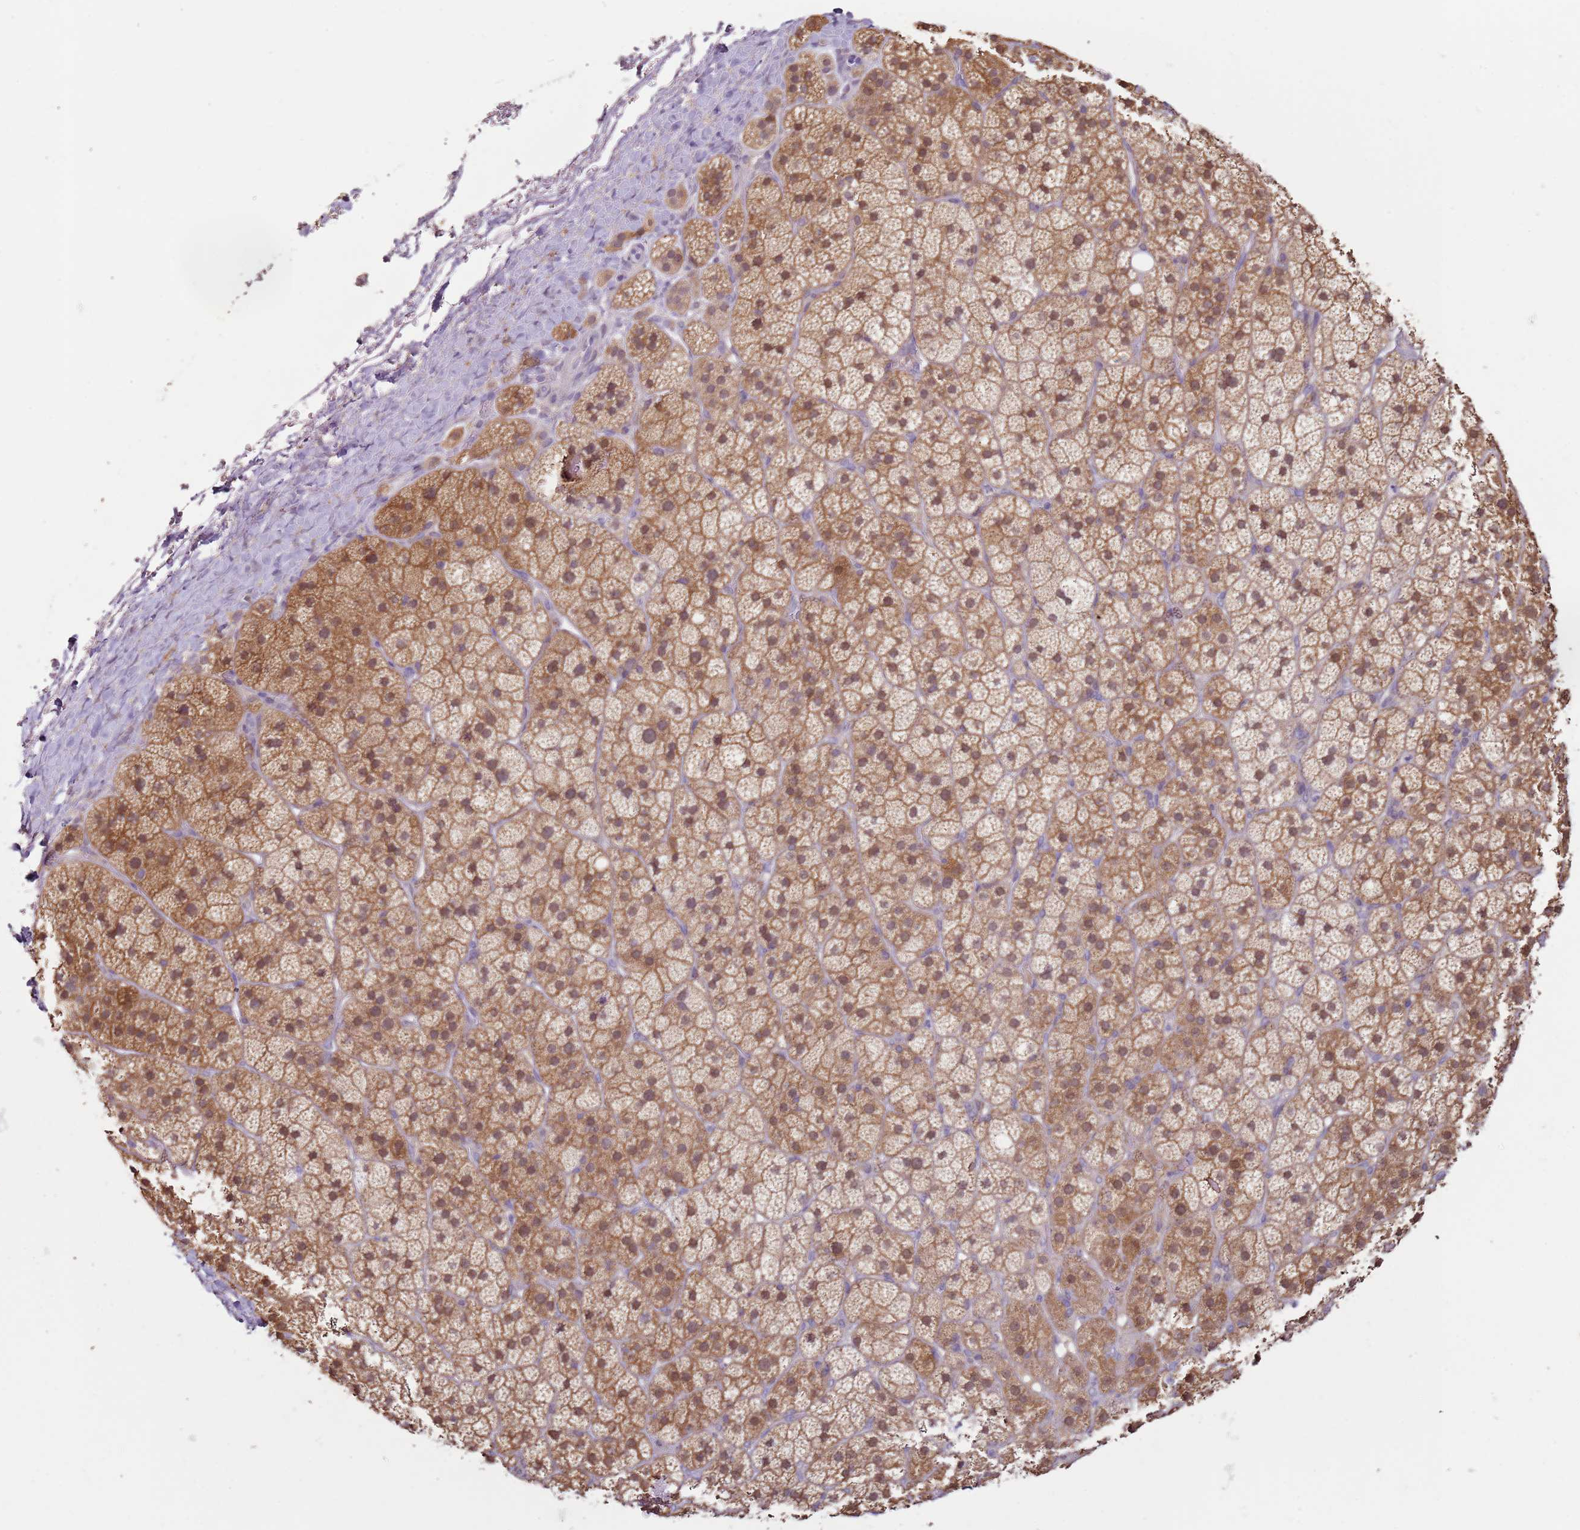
{"staining": {"intensity": "moderate", "quantity": ">75%", "location": "cytoplasmic/membranous"}, "tissue": "adrenal gland", "cell_type": "Glandular cells", "image_type": "normal", "snomed": [{"axis": "morphology", "description": "Normal tissue, NOS"}, {"axis": "topography", "description": "Adrenal gland"}], "caption": "High-power microscopy captured an immunohistochemistry photomicrograph of normal adrenal gland, revealing moderate cytoplasmic/membranous positivity in about >75% of glandular cells. (IHC, brightfield microscopy, high magnification).", "gene": "MDH1", "patient": {"sex": "female", "age": 70}}